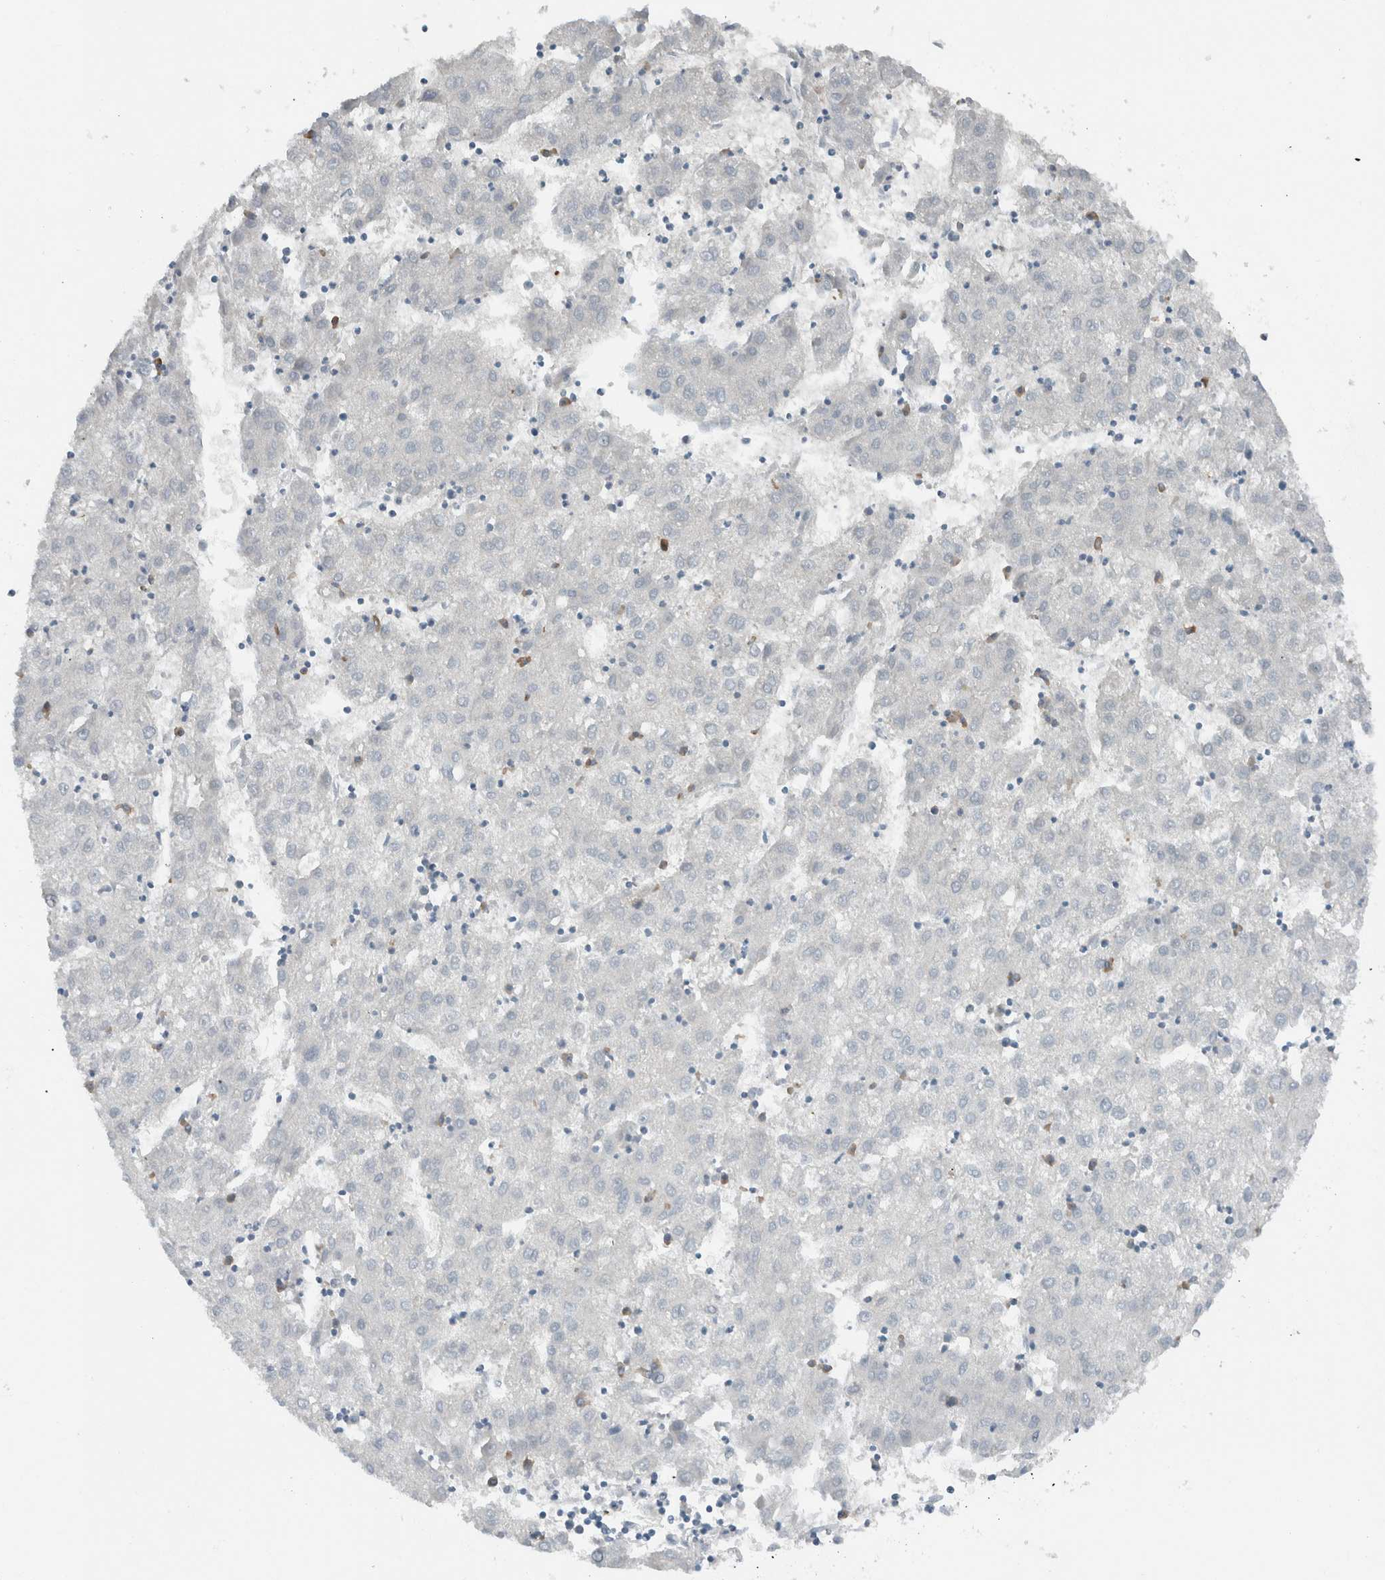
{"staining": {"intensity": "negative", "quantity": "none", "location": "none"}, "tissue": "liver cancer", "cell_type": "Tumor cells", "image_type": "cancer", "snomed": [{"axis": "morphology", "description": "Carcinoma, Hepatocellular, NOS"}, {"axis": "topography", "description": "Liver"}], "caption": "Immunohistochemical staining of liver hepatocellular carcinoma exhibits no significant expression in tumor cells.", "gene": "DUOX1", "patient": {"sex": "male", "age": 72}}